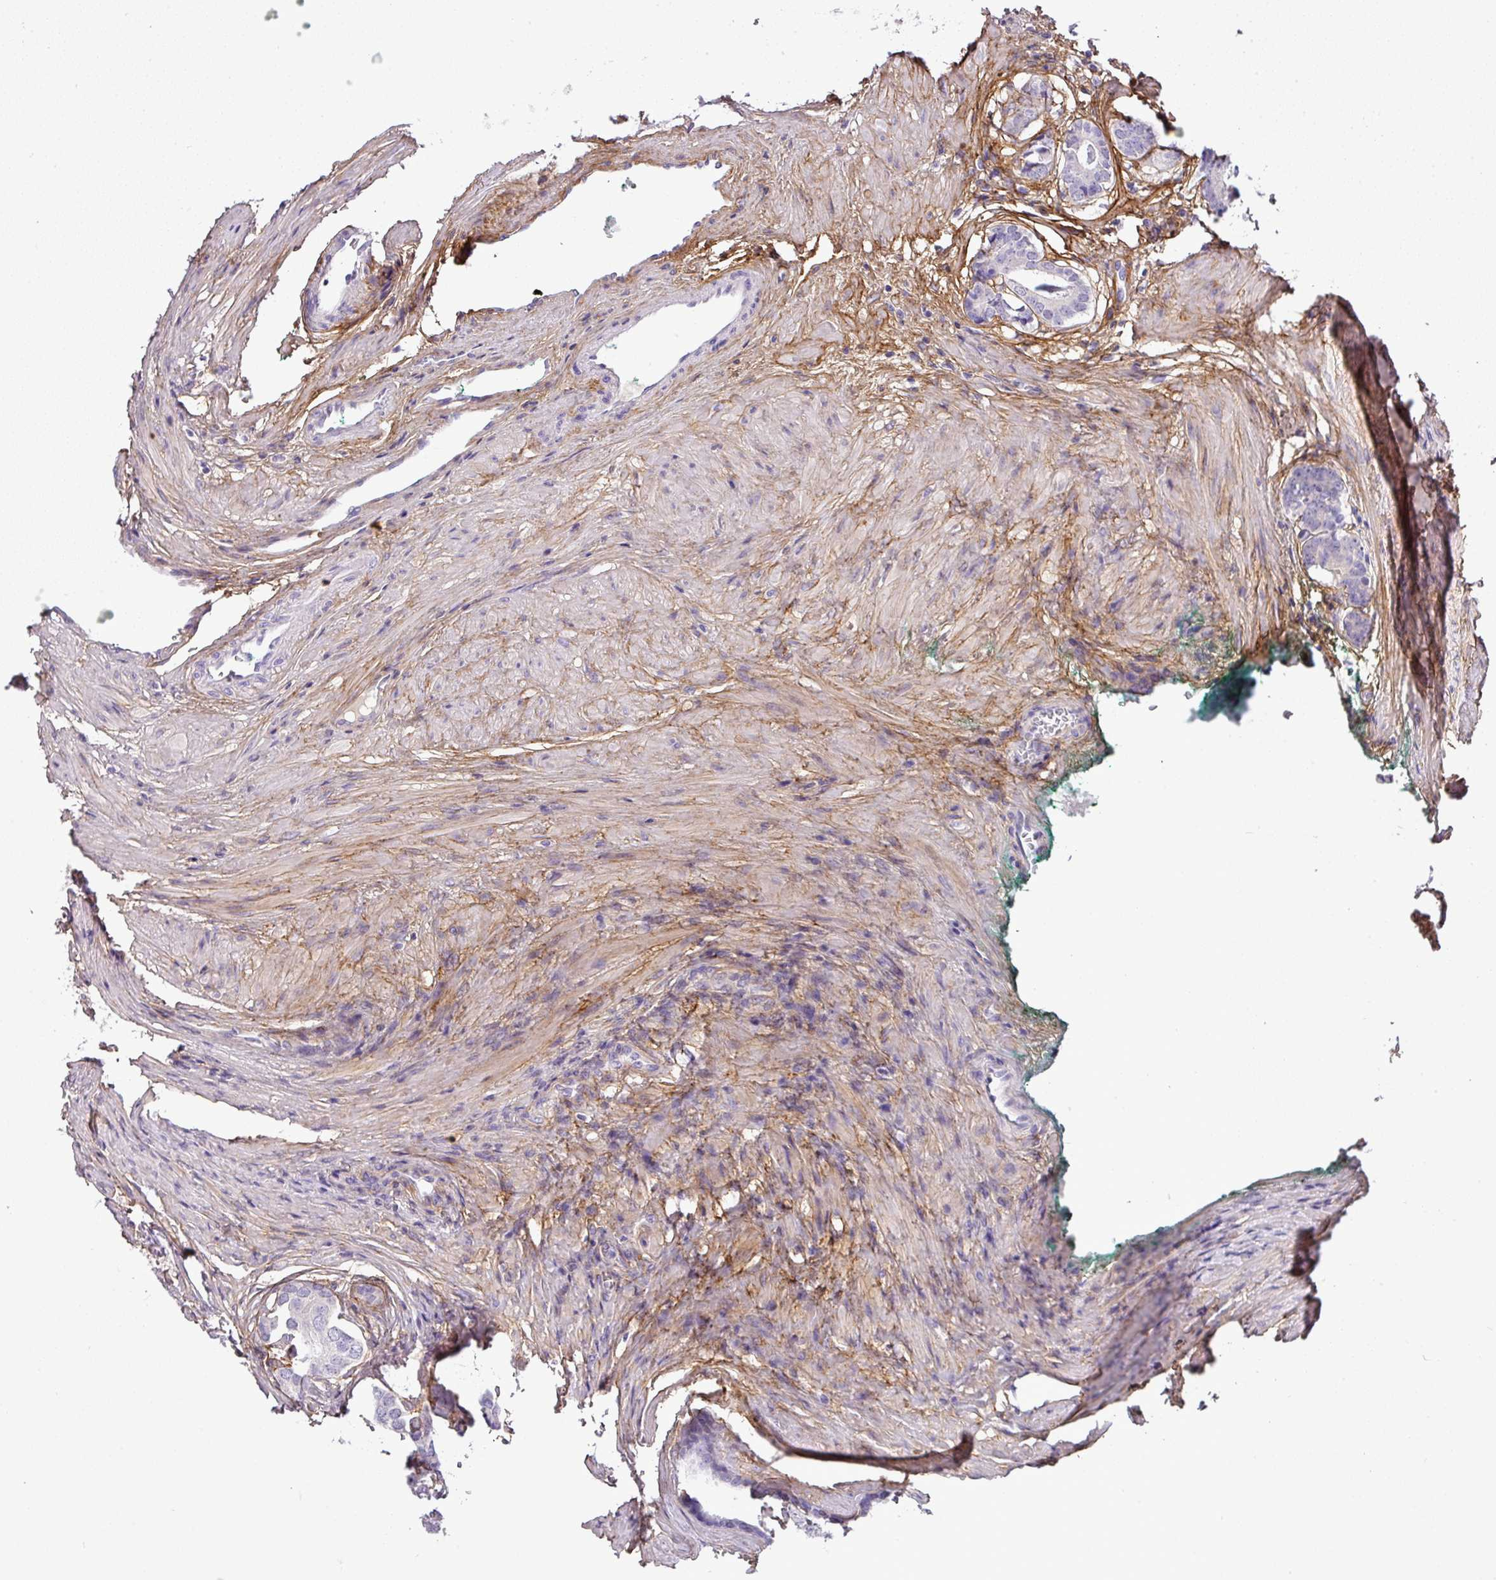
{"staining": {"intensity": "negative", "quantity": "none", "location": "none"}, "tissue": "prostate cancer", "cell_type": "Tumor cells", "image_type": "cancer", "snomed": [{"axis": "morphology", "description": "Adenocarcinoma, Low grade"}, {"axis": "topography", "description": "Prostate"}], "caption": "This is a image of immunohistochemistry staining of prostate cancer, which shows no expression in tumor cells. Brightfield microscopy of immunohistochemistry (IHC) stained with DAB (3,3'-diaminobenzidine) (brown) and hematoxylin (blue), captured at high magnification.", "gene": "PARD6G", "patient": {"sex": "male", "age": 71}}